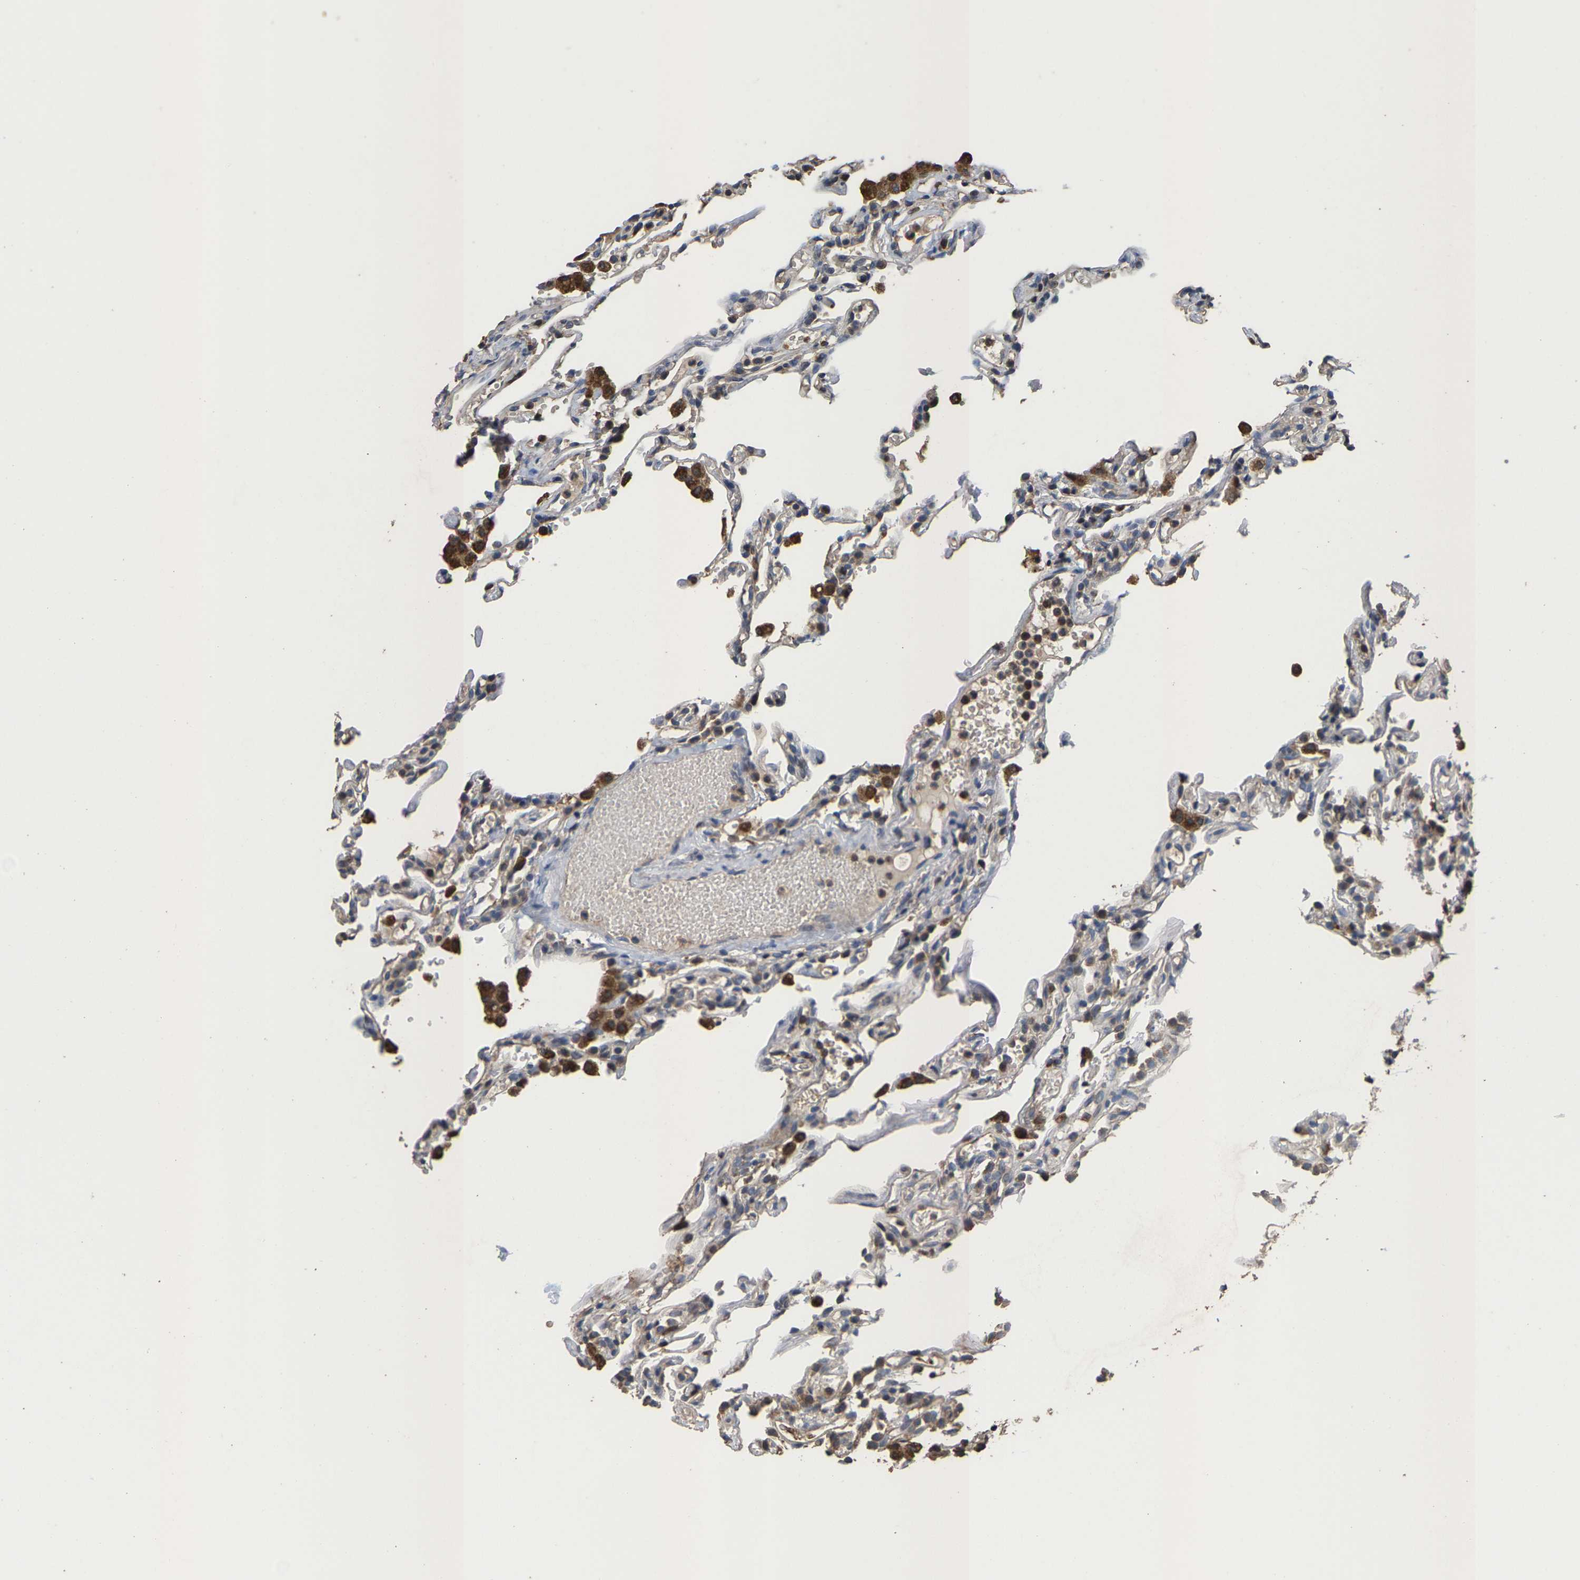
{"staining": {"intensity": "moderate", "quantity": "<25%", "location": "cytoplasmic/membranous"}, "tissue": "lung", "cell_type": "Alveolar cells", "image_type": "normal", "snomed": [{"axis": "morphology", "description": "Normal tissue, NOS"}, {"axis": "topography", "description": "Lung"}], "caption": "Immunohistochemistry (IHC) histopathology image of benign lung stained for a protein (brown), which displays low levels of moderate cytoplasmic/membranous staining in approximately <25% of alveolar cells.", "gene": "TDRKH", "patient": {"sex": "male", "age": 21}}